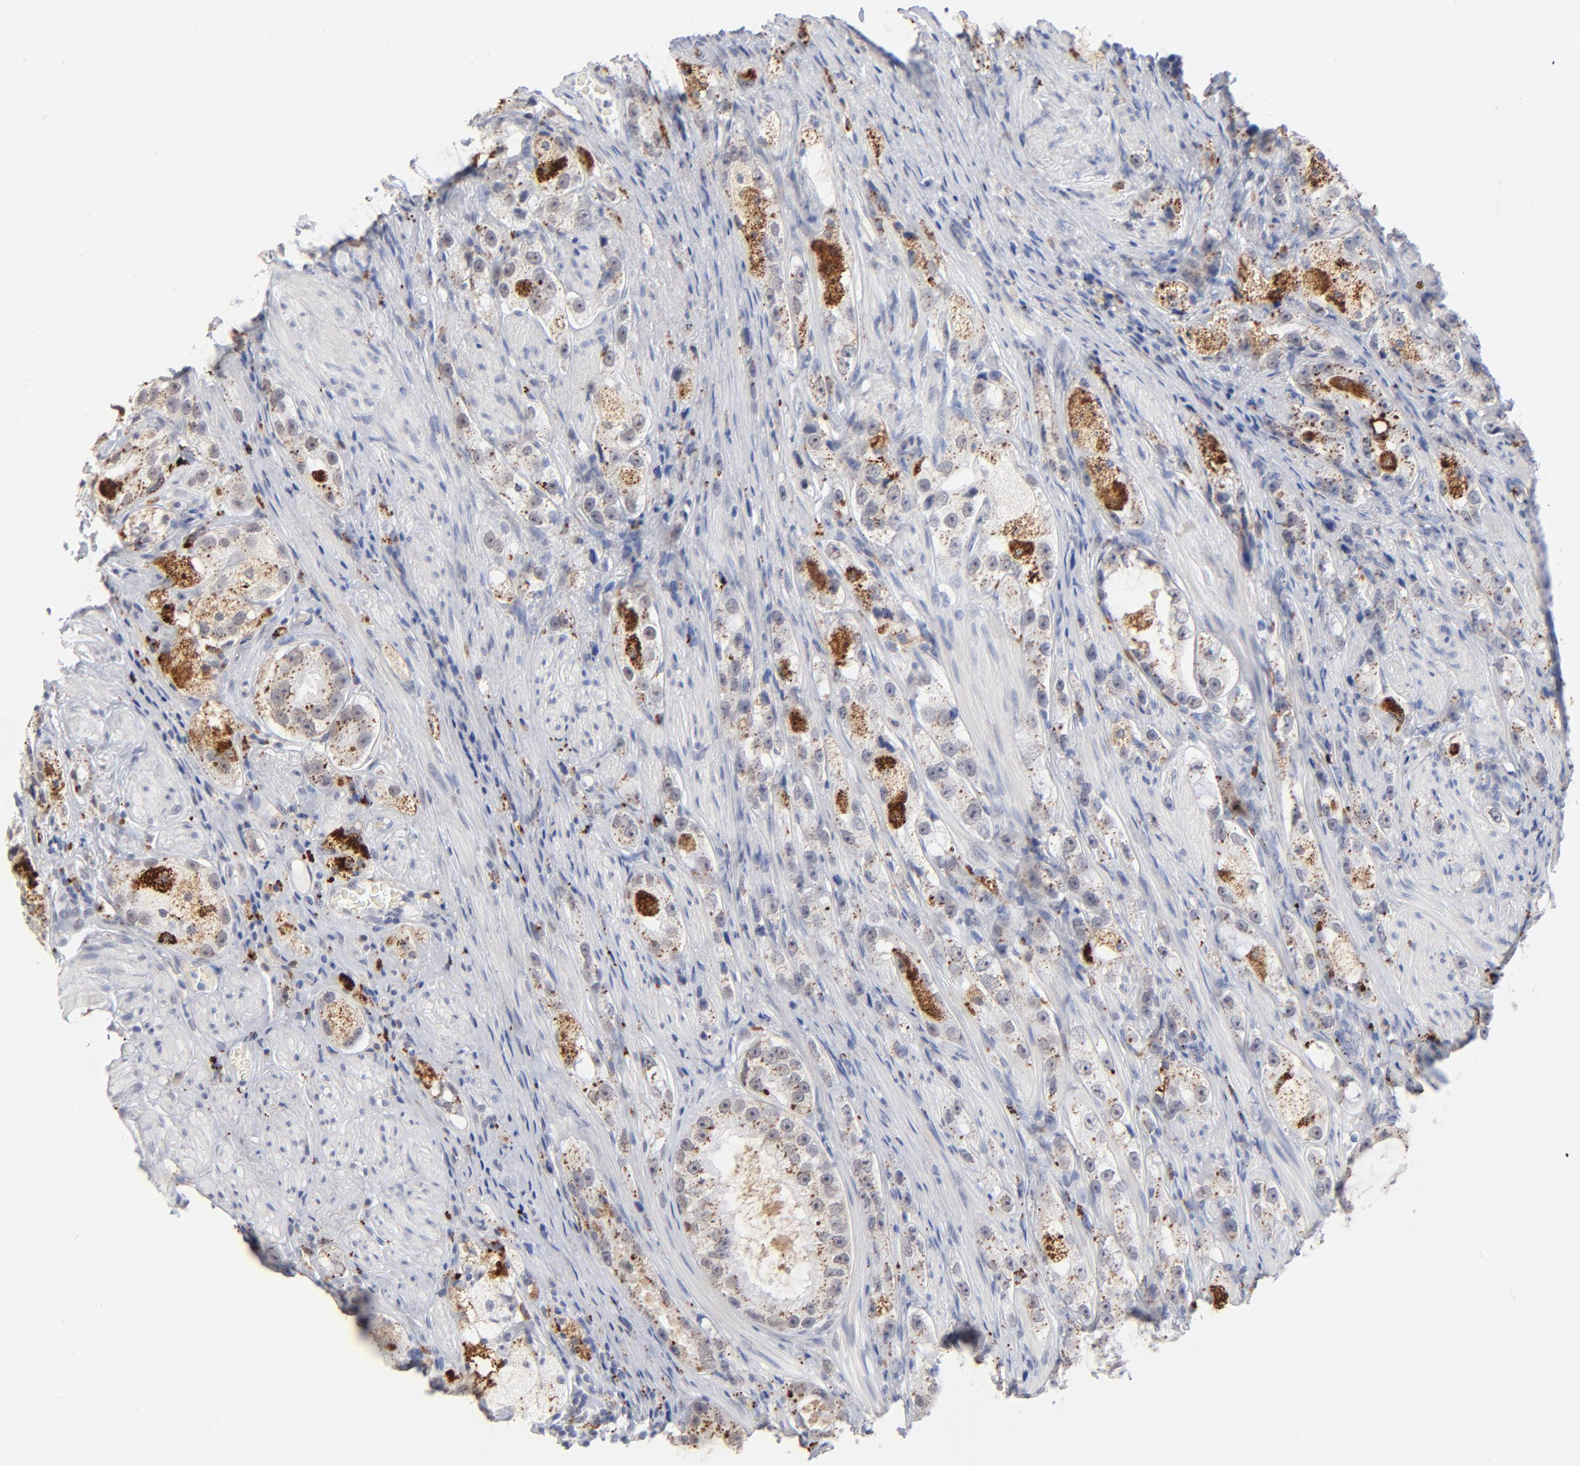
{"staining": {"intensity": "moderate", "quantity": ">75%", "location": "cytoplasmic/membranous"}, "tissue": "prostate cancer", "cell_type": "Tumor cells", "image_type": "cancer", "snomed": [{"axis": "morphology", "description": "Adenocarcinoma, High grade"}, {"axis": "topography", "description": "Prostate"}], "caption": "The immunohistochemical stain highlights moderate cytoplasmic/membranous staining in tumor cells of prostate cancer tissue. The protein is stained brown, and the nuclei are stained in blue (DAB IHC with brightfield microscopy, high magnification).", "gene": "LTBP2", "patient": {"sex": "male", "age": 63}}